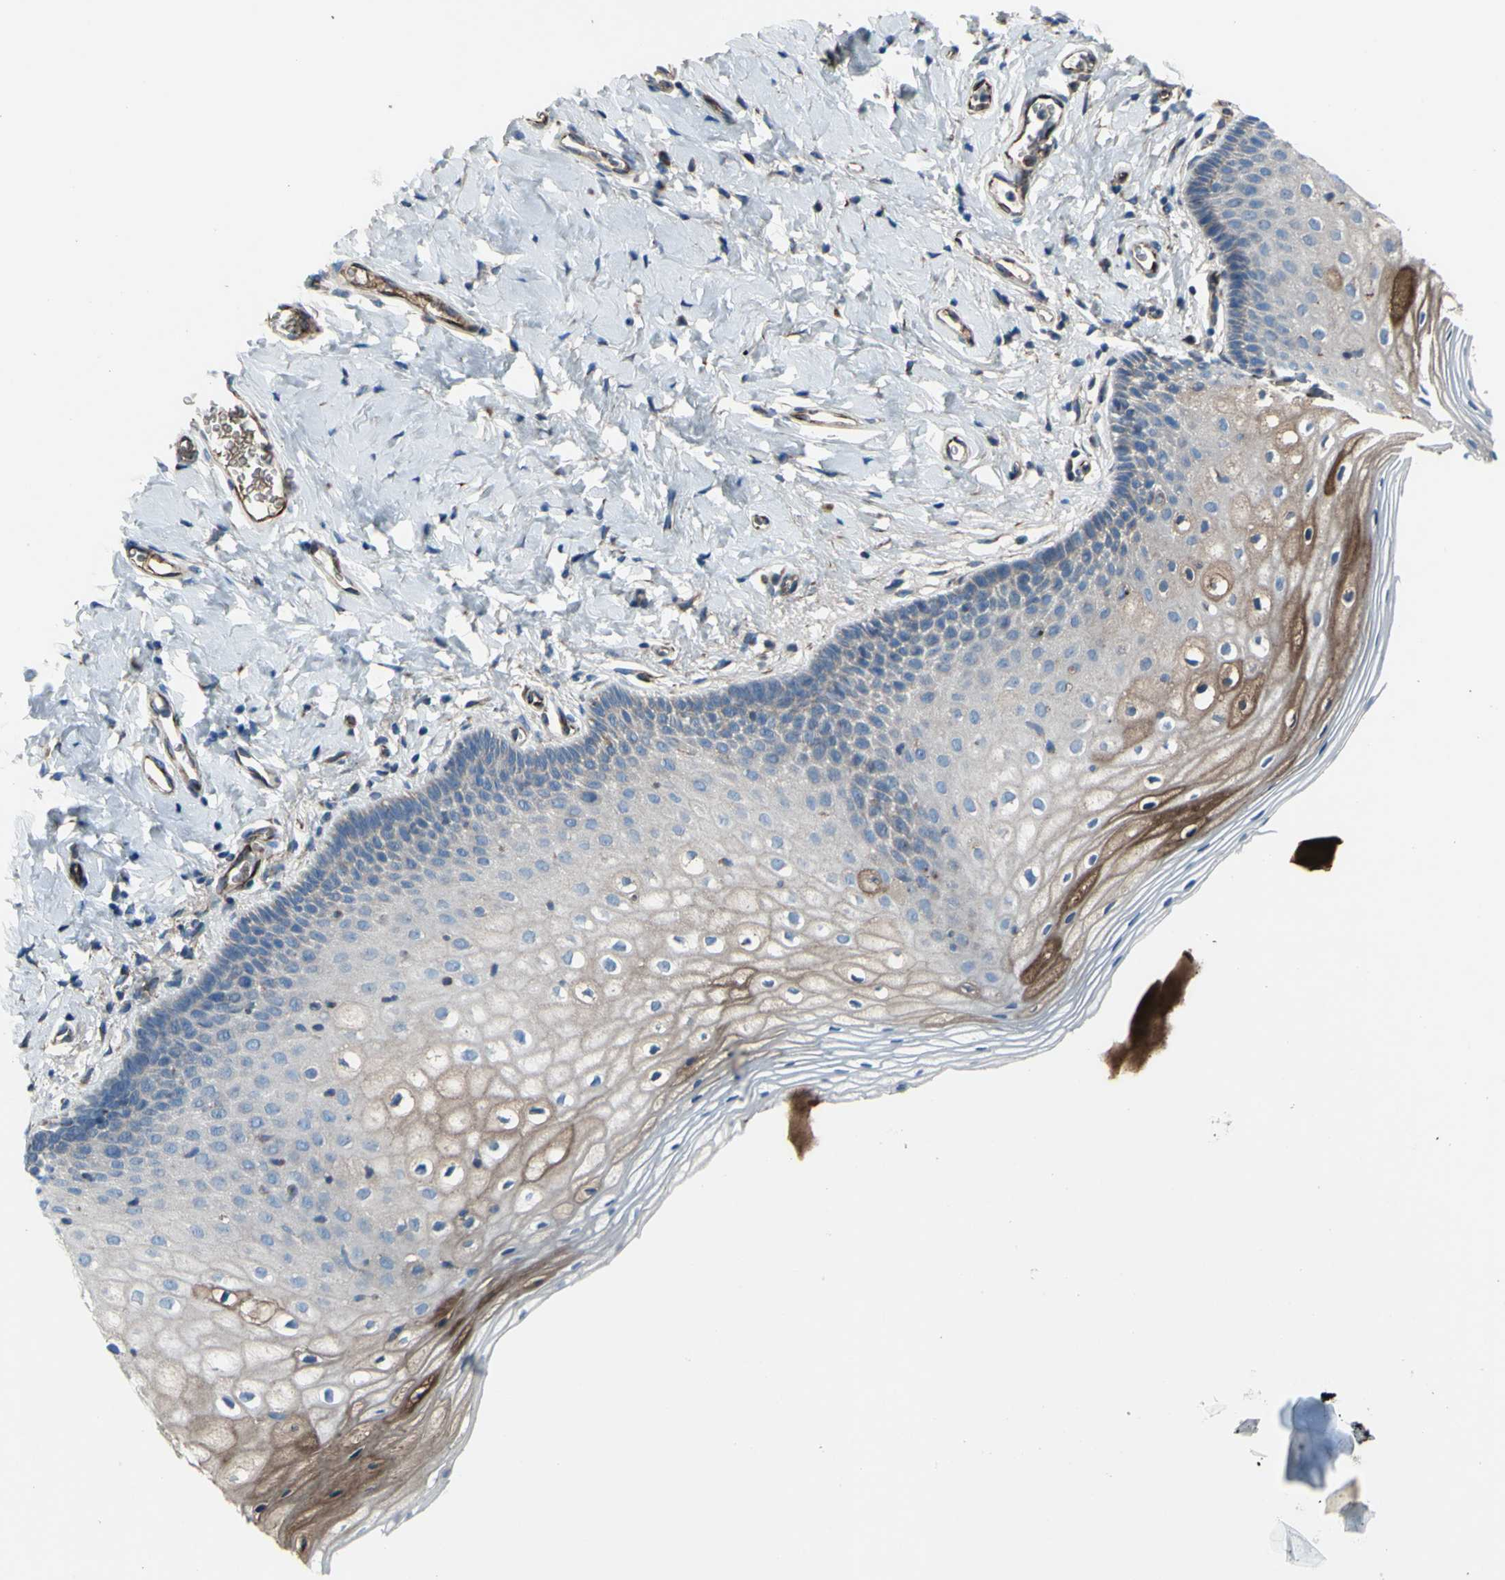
{"staining": {"intensity": "weak", "quantity": "<25%", "location": "cytoplasmic/membranous"}, "tissue": "vagina", "cell_type": "Squamous epithelial cells", "image_type": "normal", "snomed": [{"axis": "morphology", "description": "Normal tissue, NOS"}, {"axis": "topography", "description": "Vagina"}], "caption": "Protein analysis of unremarkable vagina reveals no significant staining in squamous epithelial cells.", "gene": "EMC7", "patient": {"sex": "female", "age": 55}}